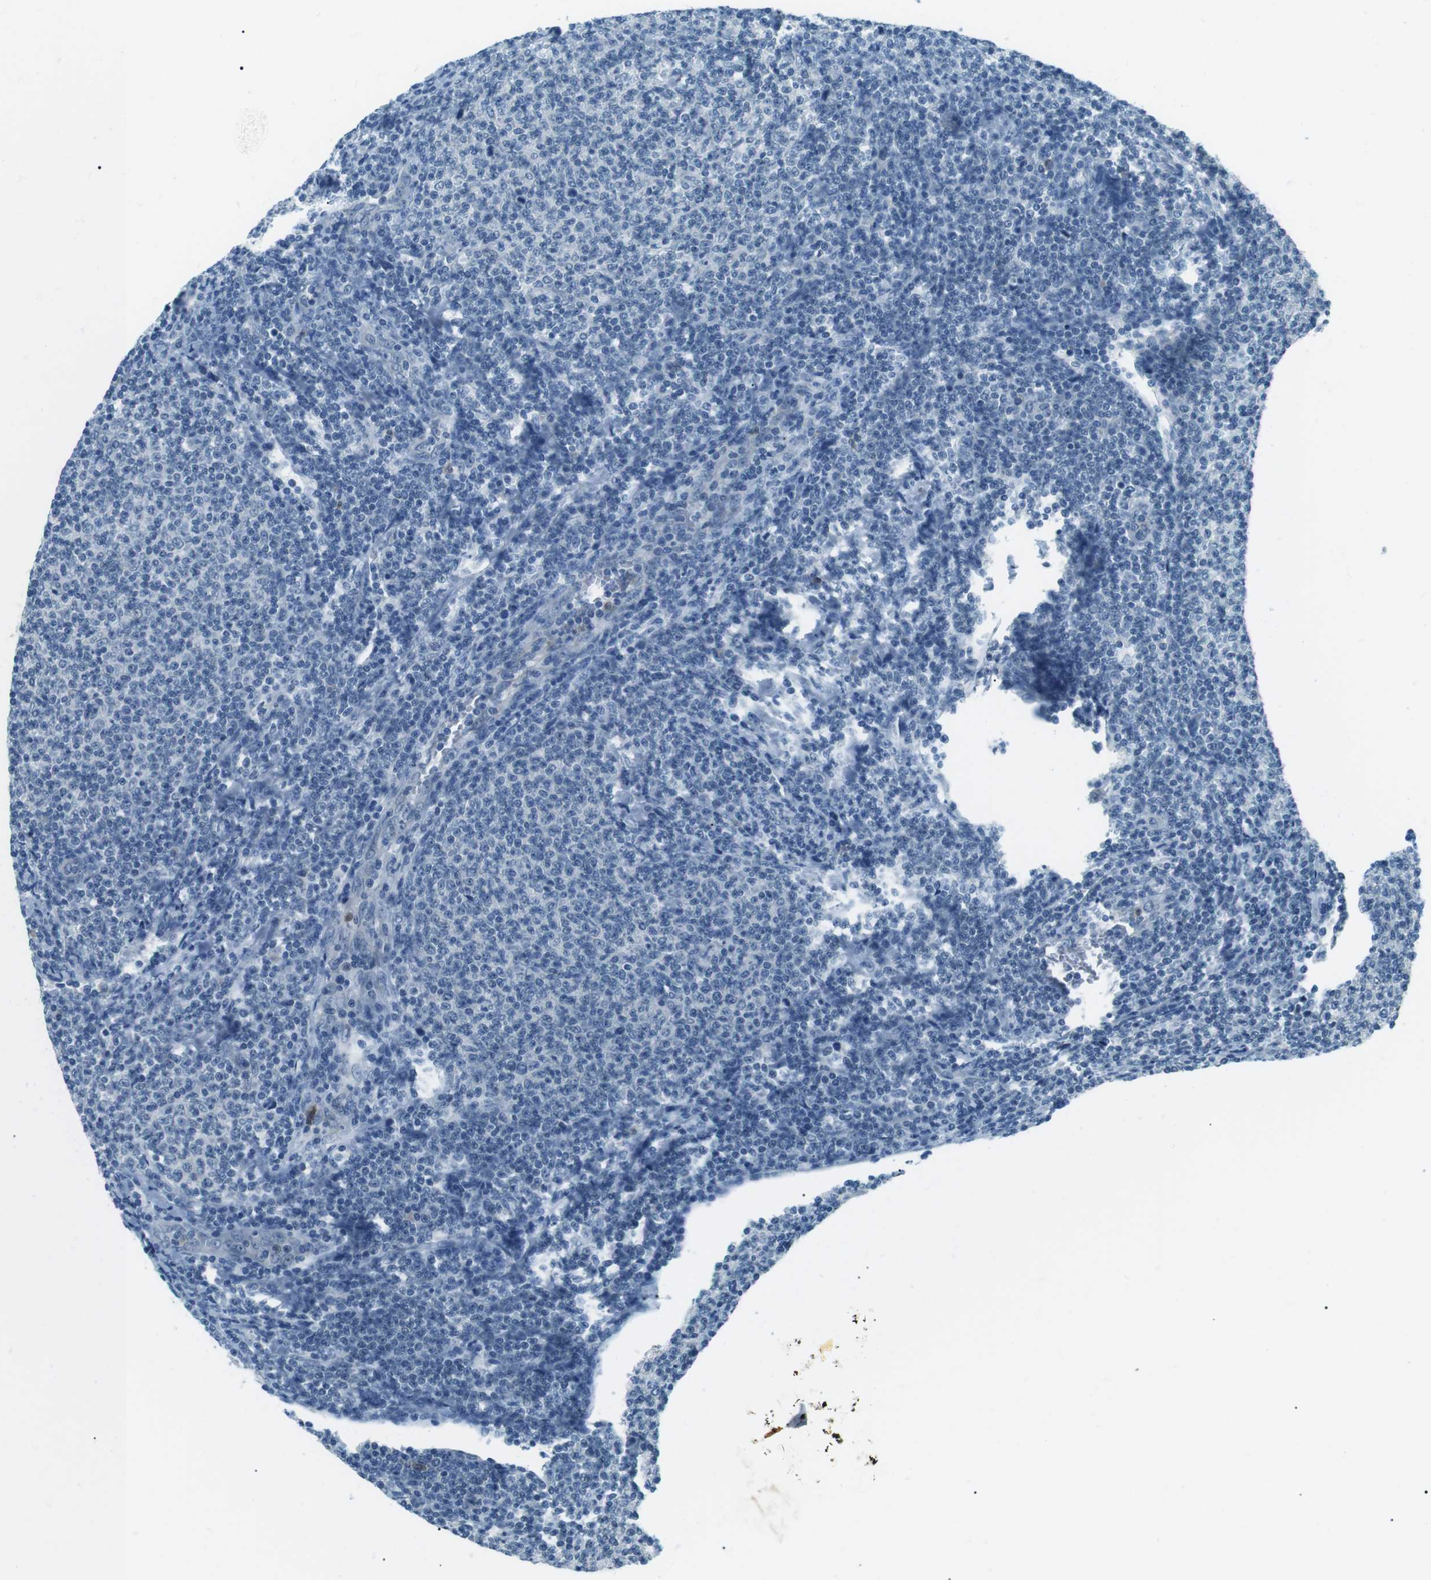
{"staining": {"intensity": "negative", "quantity": "none", "location": "none"}, "tissue": "lymphoma", "cell_type": "Tumor cells", "image_type": "cancer", "snomed": [{"axis": "morphology", "description": "Malignant lymphoma, non-Hodgkin's type, Low grade"}, {"axis": "topography", "description": "Lymph node"}], "caption": "Immunohistochemistry (IHC) image of neoplastic tissue: human malignant lymphoma, non-Hodgkin's type (low-grade) stained with DAB demonstrates no significant protein positivity in tumor cells.", "gene": "SERPINB2", "patient": {"sex": "male", "age": 66}}